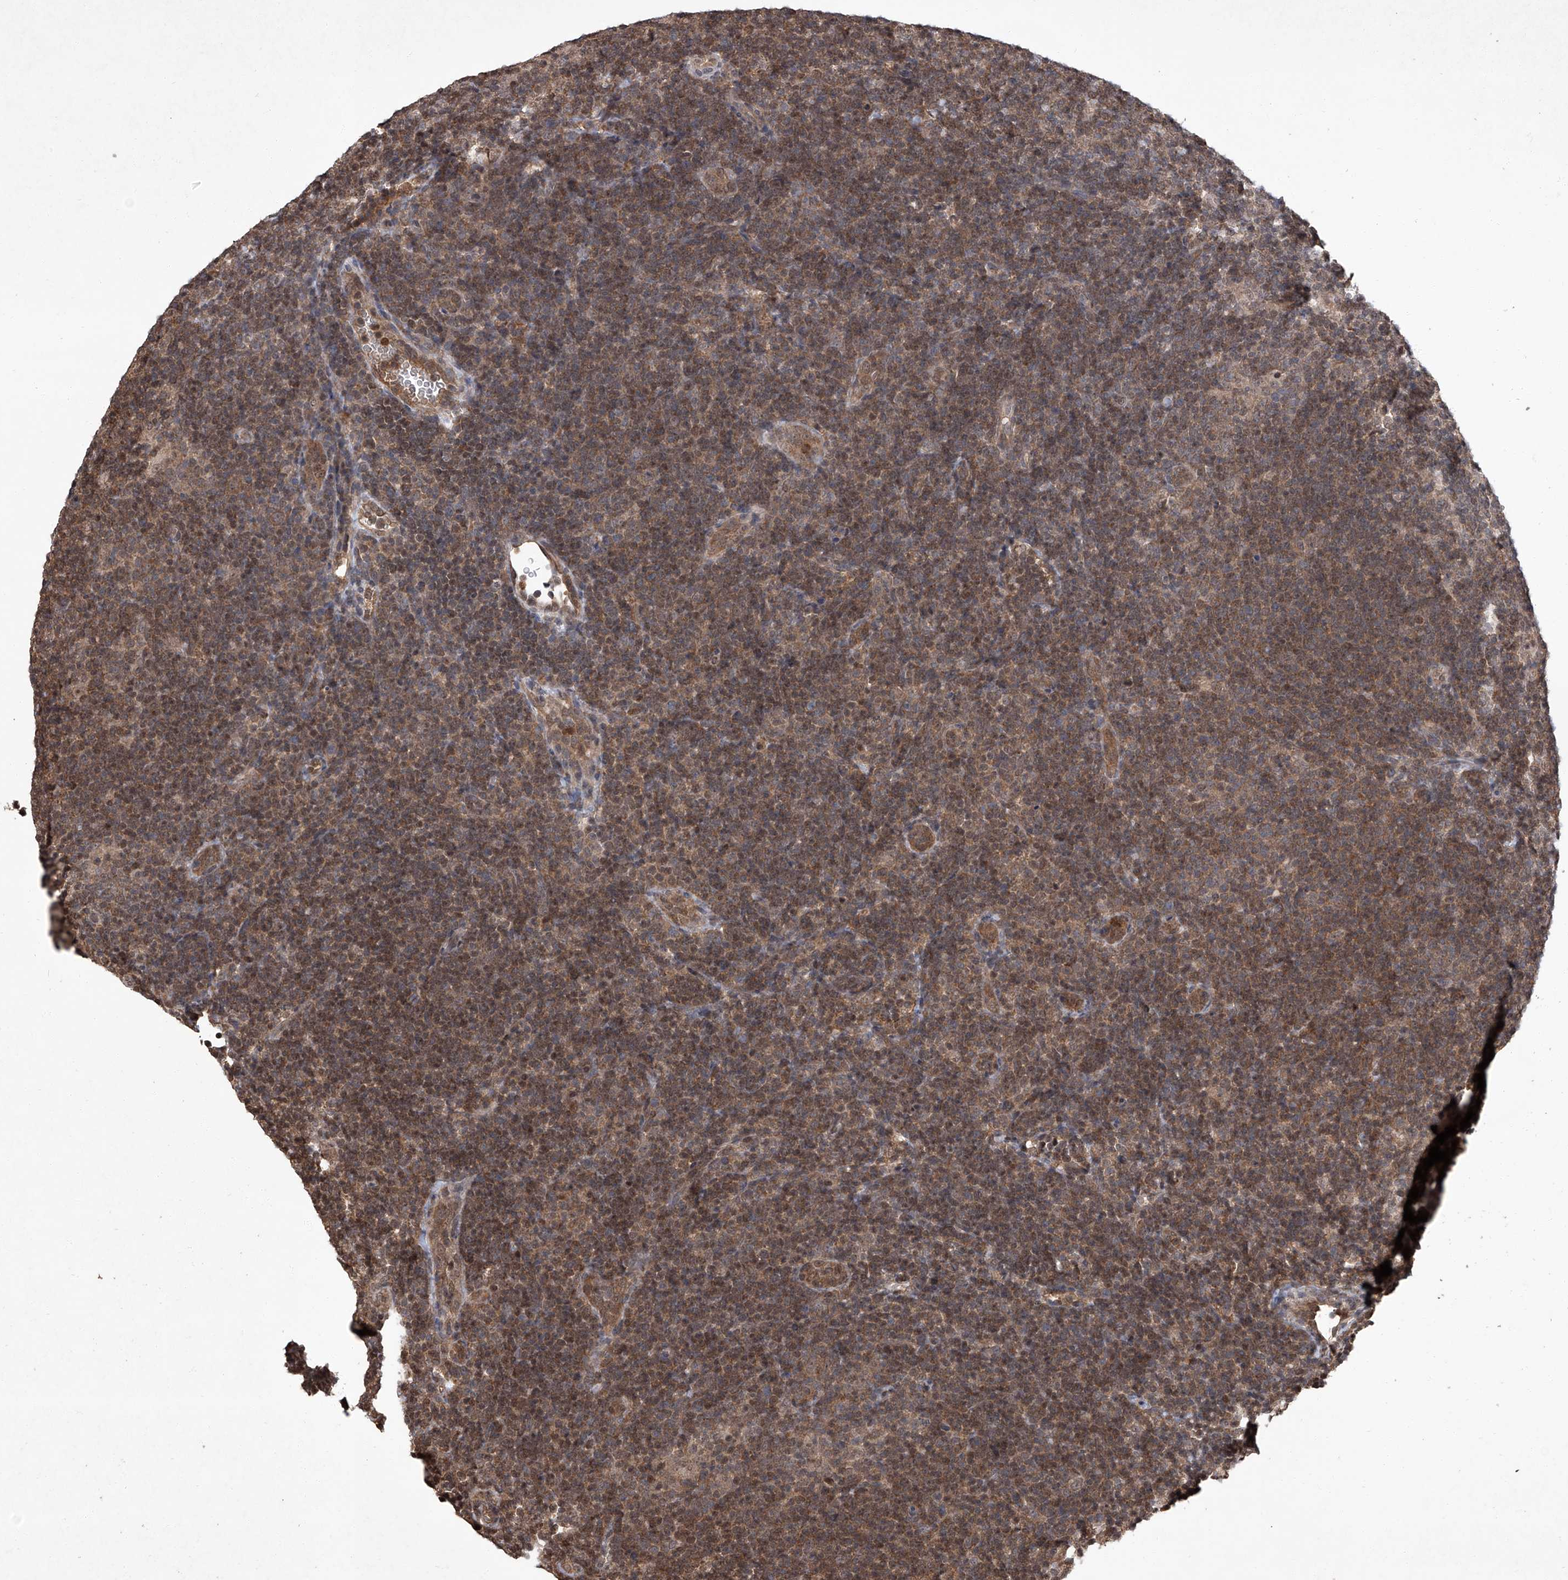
{"staining": {"intensity": "weak", "quantity": "25%-75%", "location": "cytoplasmic/membranous"}, "tissue": "lymphoma", "cell_type": "Tumor cells", "image_type": "cancer", "snomed": [{"axis": "morphology", "description": "Hodgkin's disease, NOS"}, {"axis": "topography", "description": "Lymph node"}], "caption": "Human lymphoma stained for a protein (brown) demonstrates weak cytoplasmic/membranous positive staining in about 25%-75% of tumor cells.", "gene": "TSNAX", "patient": {"sex": "female", "age": 57}}